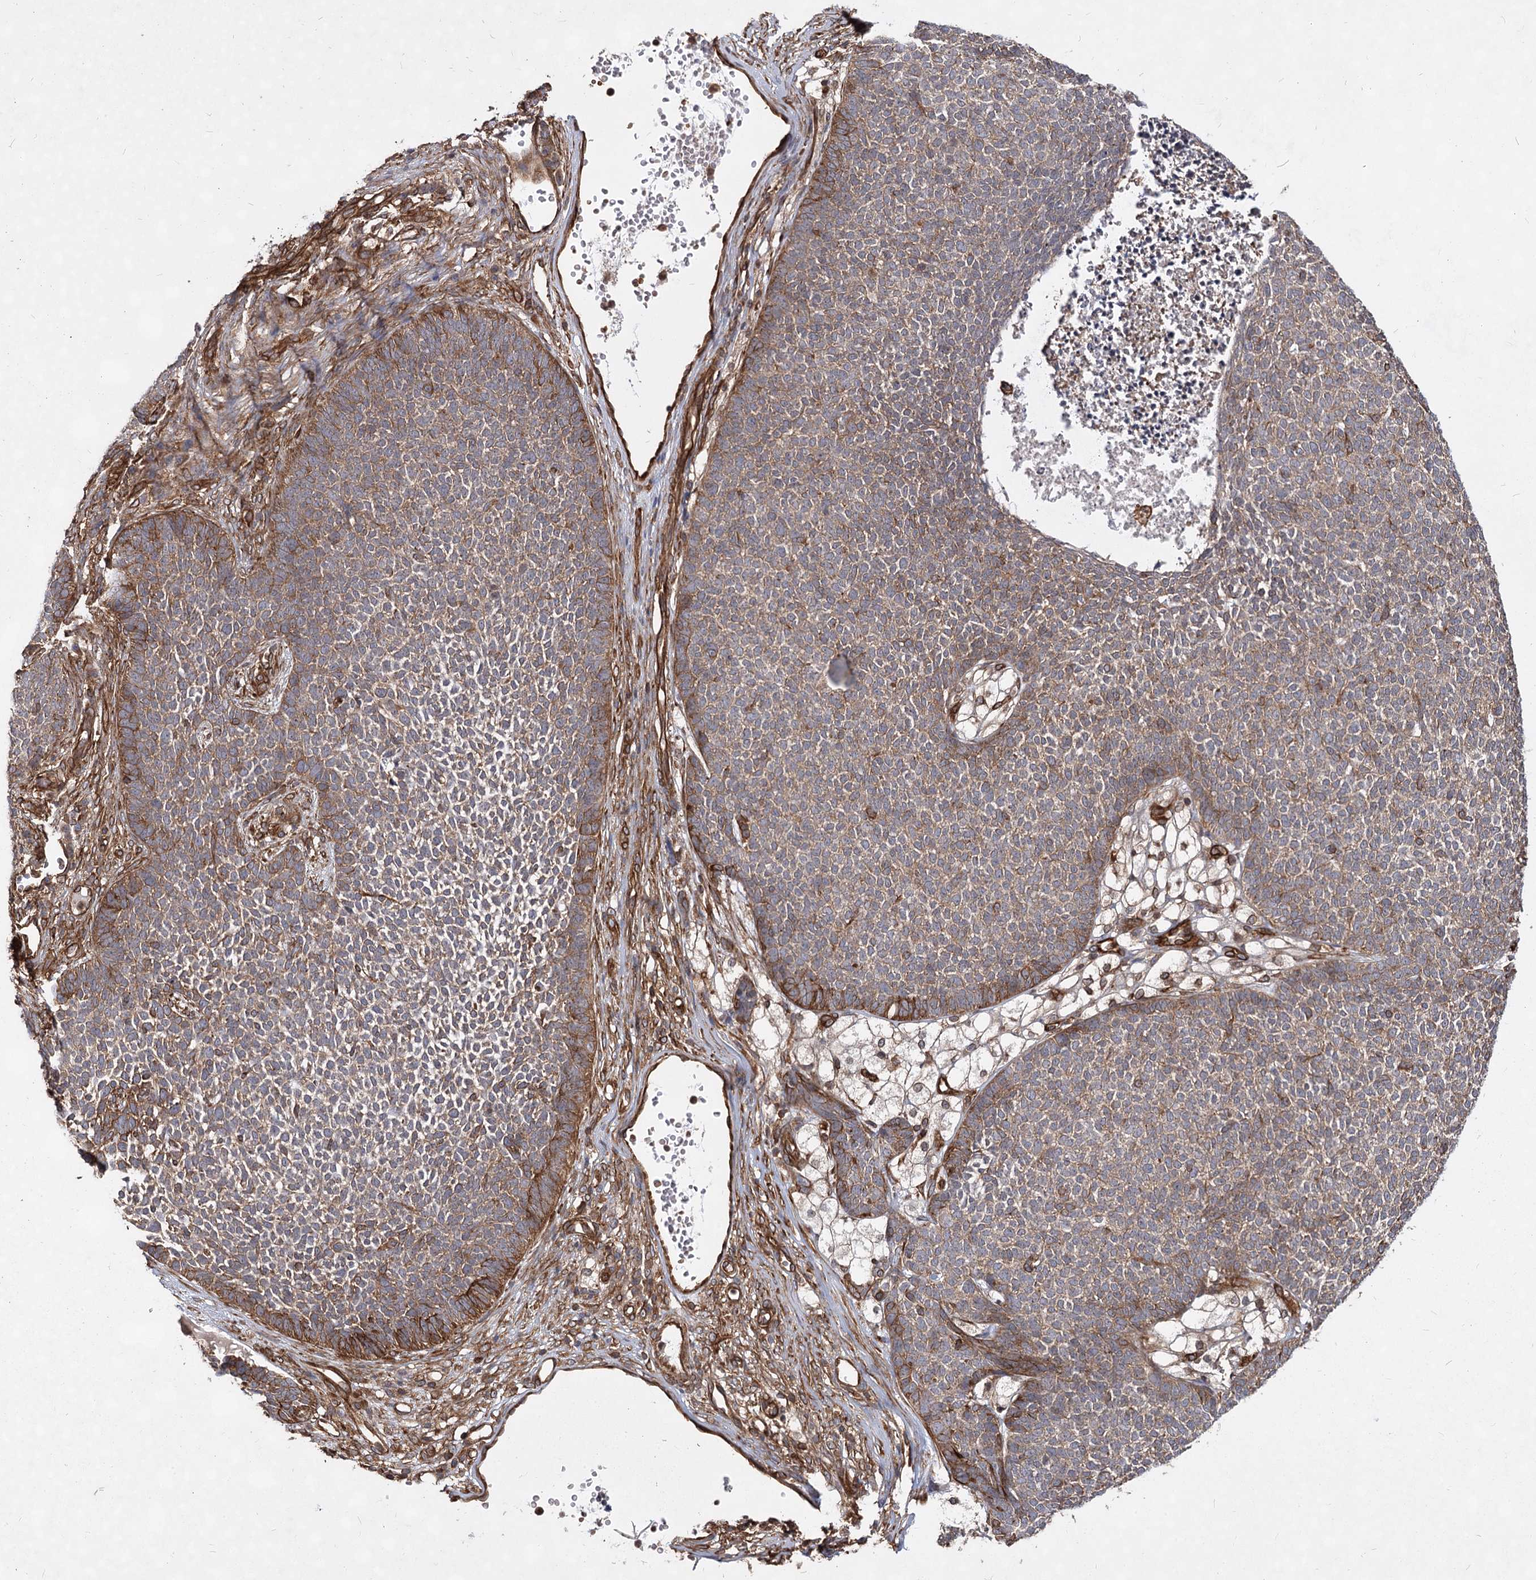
{"staining": {"intensity": "moderate", "quantity": ">75%", "location": "cytoplasmic/membranous"}, "tissue": "skin cancer", "cell_type": "Tumor cells", "image_type": "cancer", "snomed": [{"axis": "morphology", "description": "Basal cell carcinoma"}, {"axis": "topography", "description": "Skin"}], "caption": "Protein expression analysis of human skin cancer reveals moderate cytoplasmic/membranous expression in approximately >75% of tumor cells.", "gene": "IQSEC1", "patient": {"sex": "female", "age": 84}}